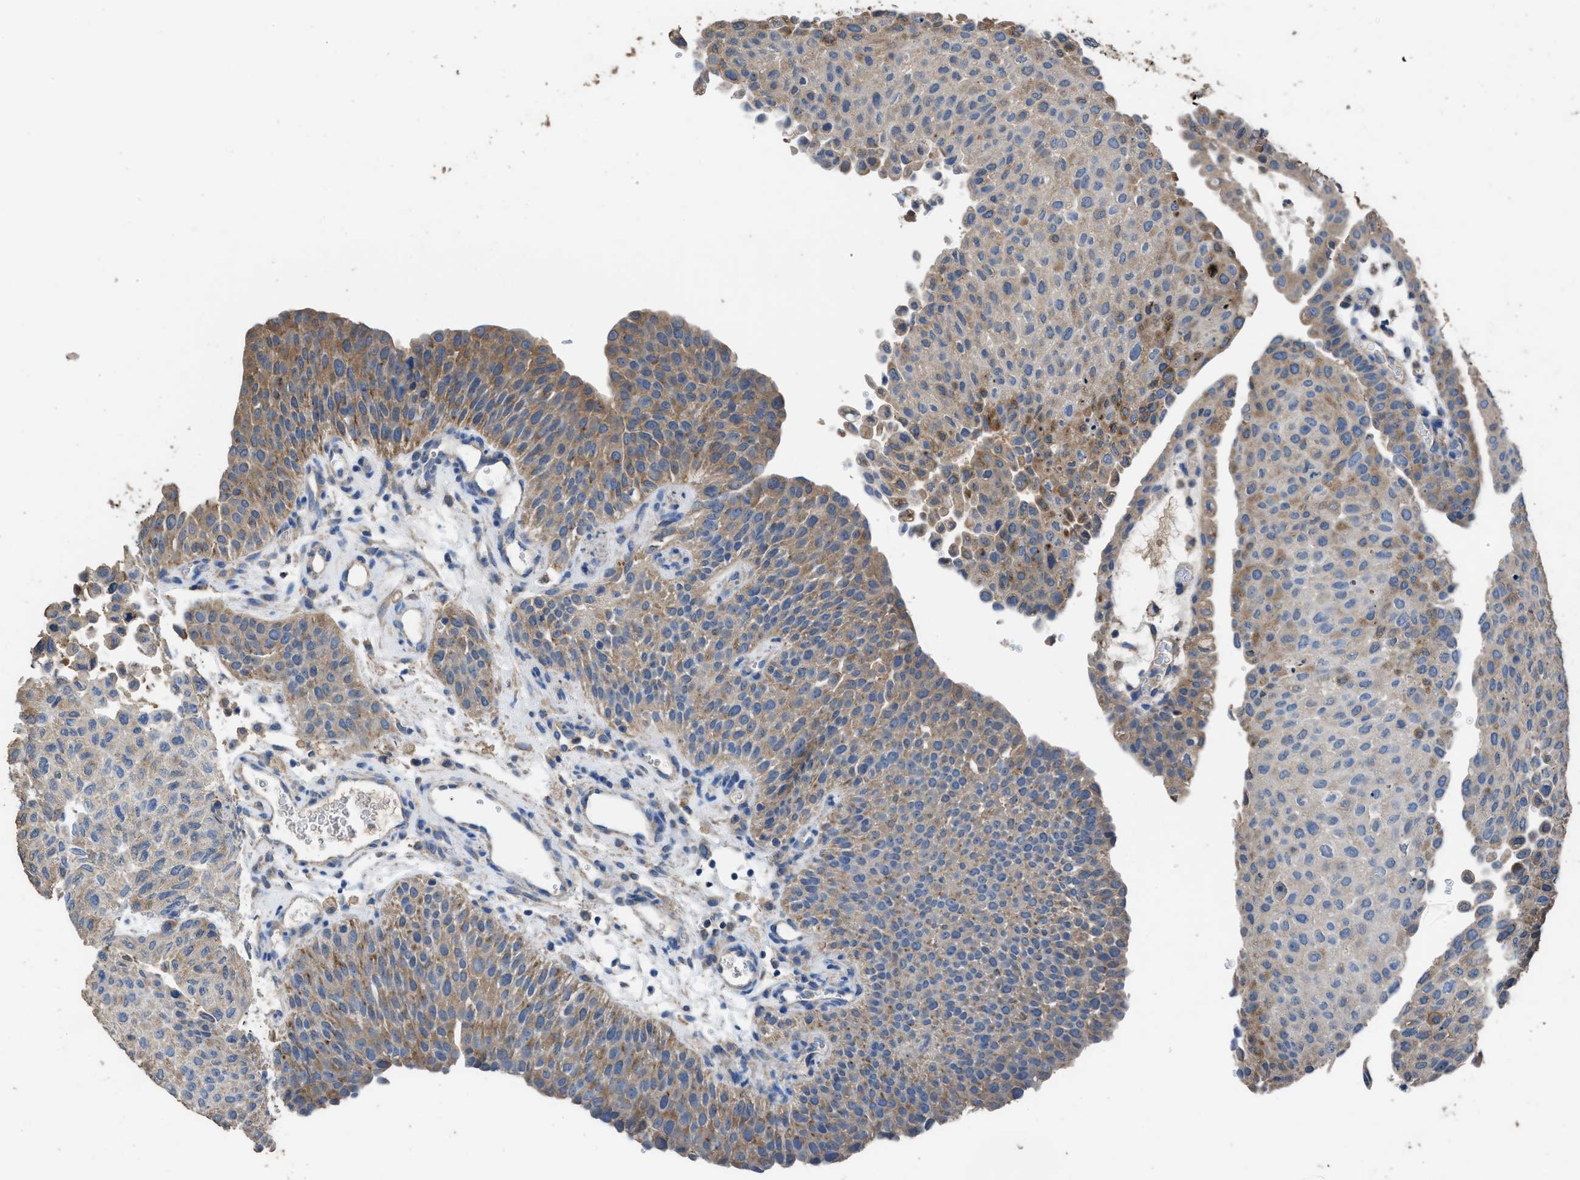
{"staining": {"intensity": "weak", "quantity": ">75%", "location": "cytoplasmic/membranous"}, "tissue": "urothelial cancer", "cell_type": "Tumor cells", "image_type": "cancer", "snomed": [{"axis": "morphology", "description": "Urothelial carcinoma, Low grade"}, {"axis": "morphology", "description": "Urothelial carcinoma, High grade"}, {"axis": "topography", "description": "Urinary bladder"}], "caption": "Protein analysis of urothelial cancer tissue exhibits weak cytoplasmic/membranous expression in about >75% of tumor cells. The staining was performed using DAB (3,3'-diaminobenzidine) to visualize the protein expression in brown, while the nuclei were stained in blue with hematoxylin (Magnification: 20x).", "gene": "ITSN1", "patient": {"sex": "male", "age": 35}}